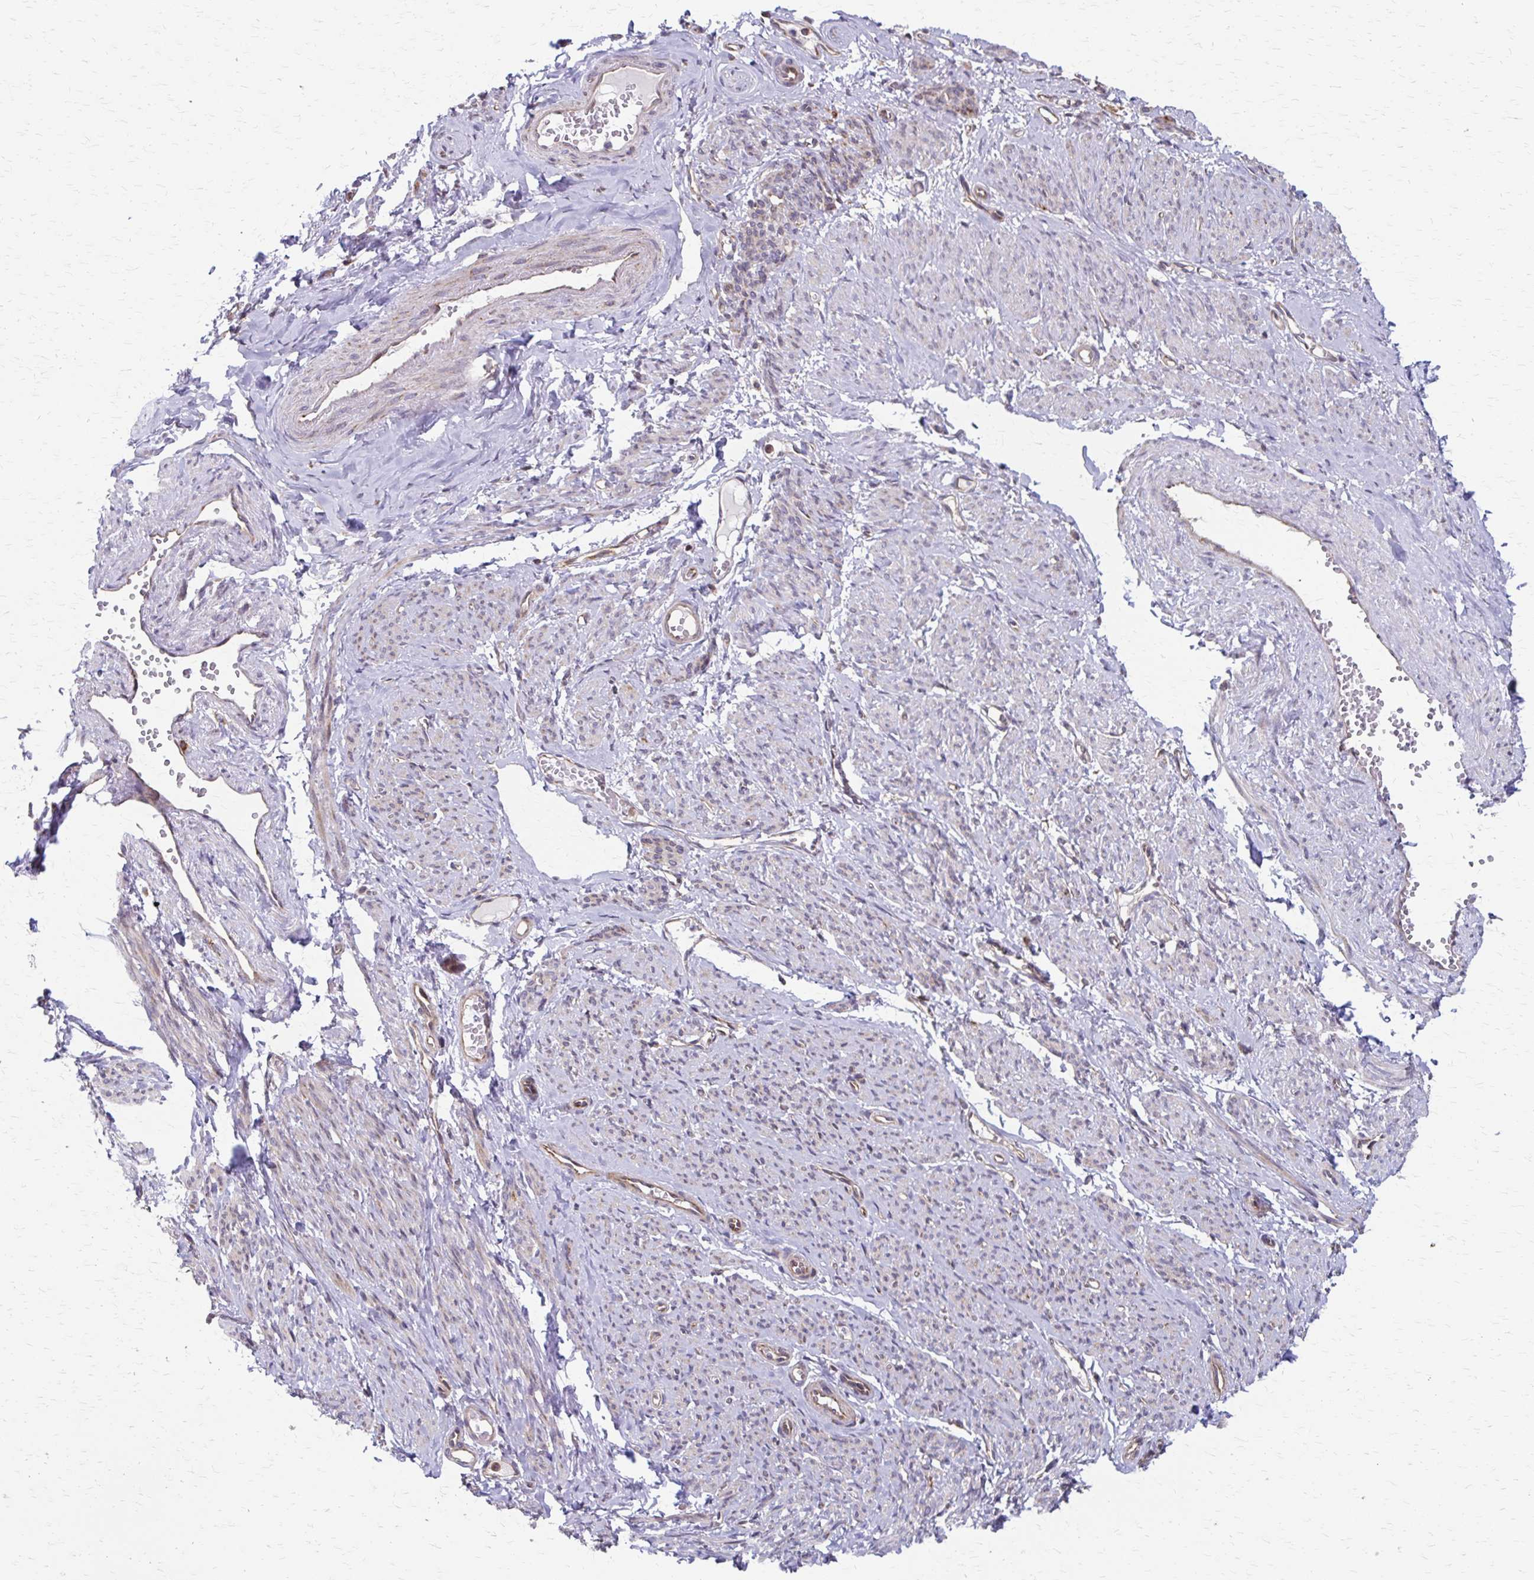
{"staining": {"intensity": "weak", "quantity": "<25%", "location": "cytoplasmic/membranous"}, "tissue": "smooth muscle", "cell_type": "Smooth muscle cells", "image_type": "normal", "snomed": [{"axis": "morphology", "description": "Normal tissue, NOS"}, {"axis": "topography", "description": "Smooth muscle"}], "caption": "Human smooth muscle stained for a protein using immunohistochemistry (IHC) displays no expression in smooth muscle cells.", "gene": "EEF2", "patient": {"sex": "female", "age": 65}}